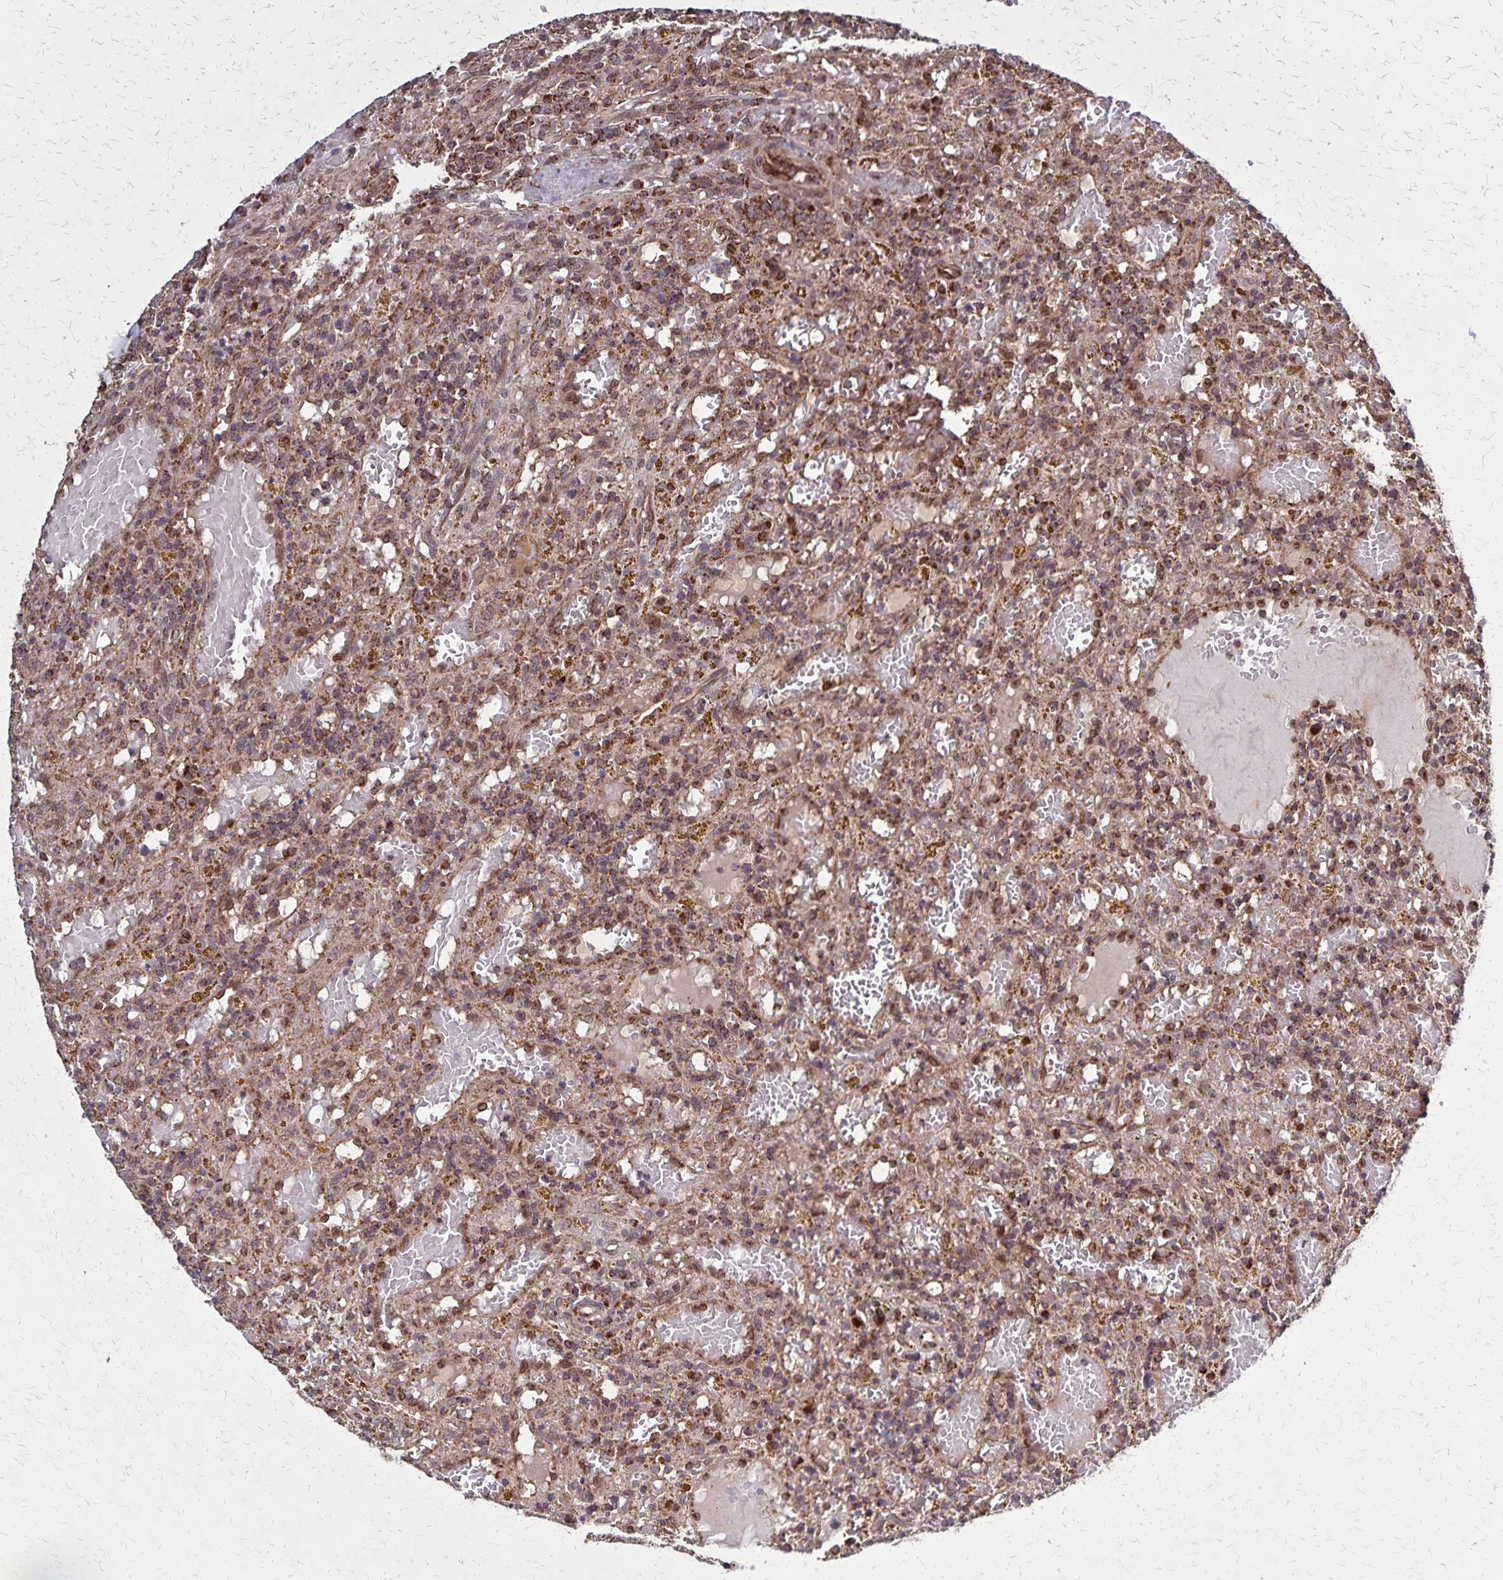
{"staining": {"intensity": "strong", "quantity": ">75%", "location": "cytoplasmic/membranous"}, "tissue": "lymphoma", "cell_type": "Tumor cells", "image_type": "cancer", "snomed": [{"axis": "morphology", "description": "Malignant lymphoma, non-Hodgkin's type, Low grade"}, {"axis": "topography", "description": "Spleen"}], "caption": "Protein analysis of lymphoma tissue reveals strong cytoplasmic/membranous staining in approximately >75% of tumor cells.", "gene": "NFS1", "patient": {"sex": "female", "age": 65}}